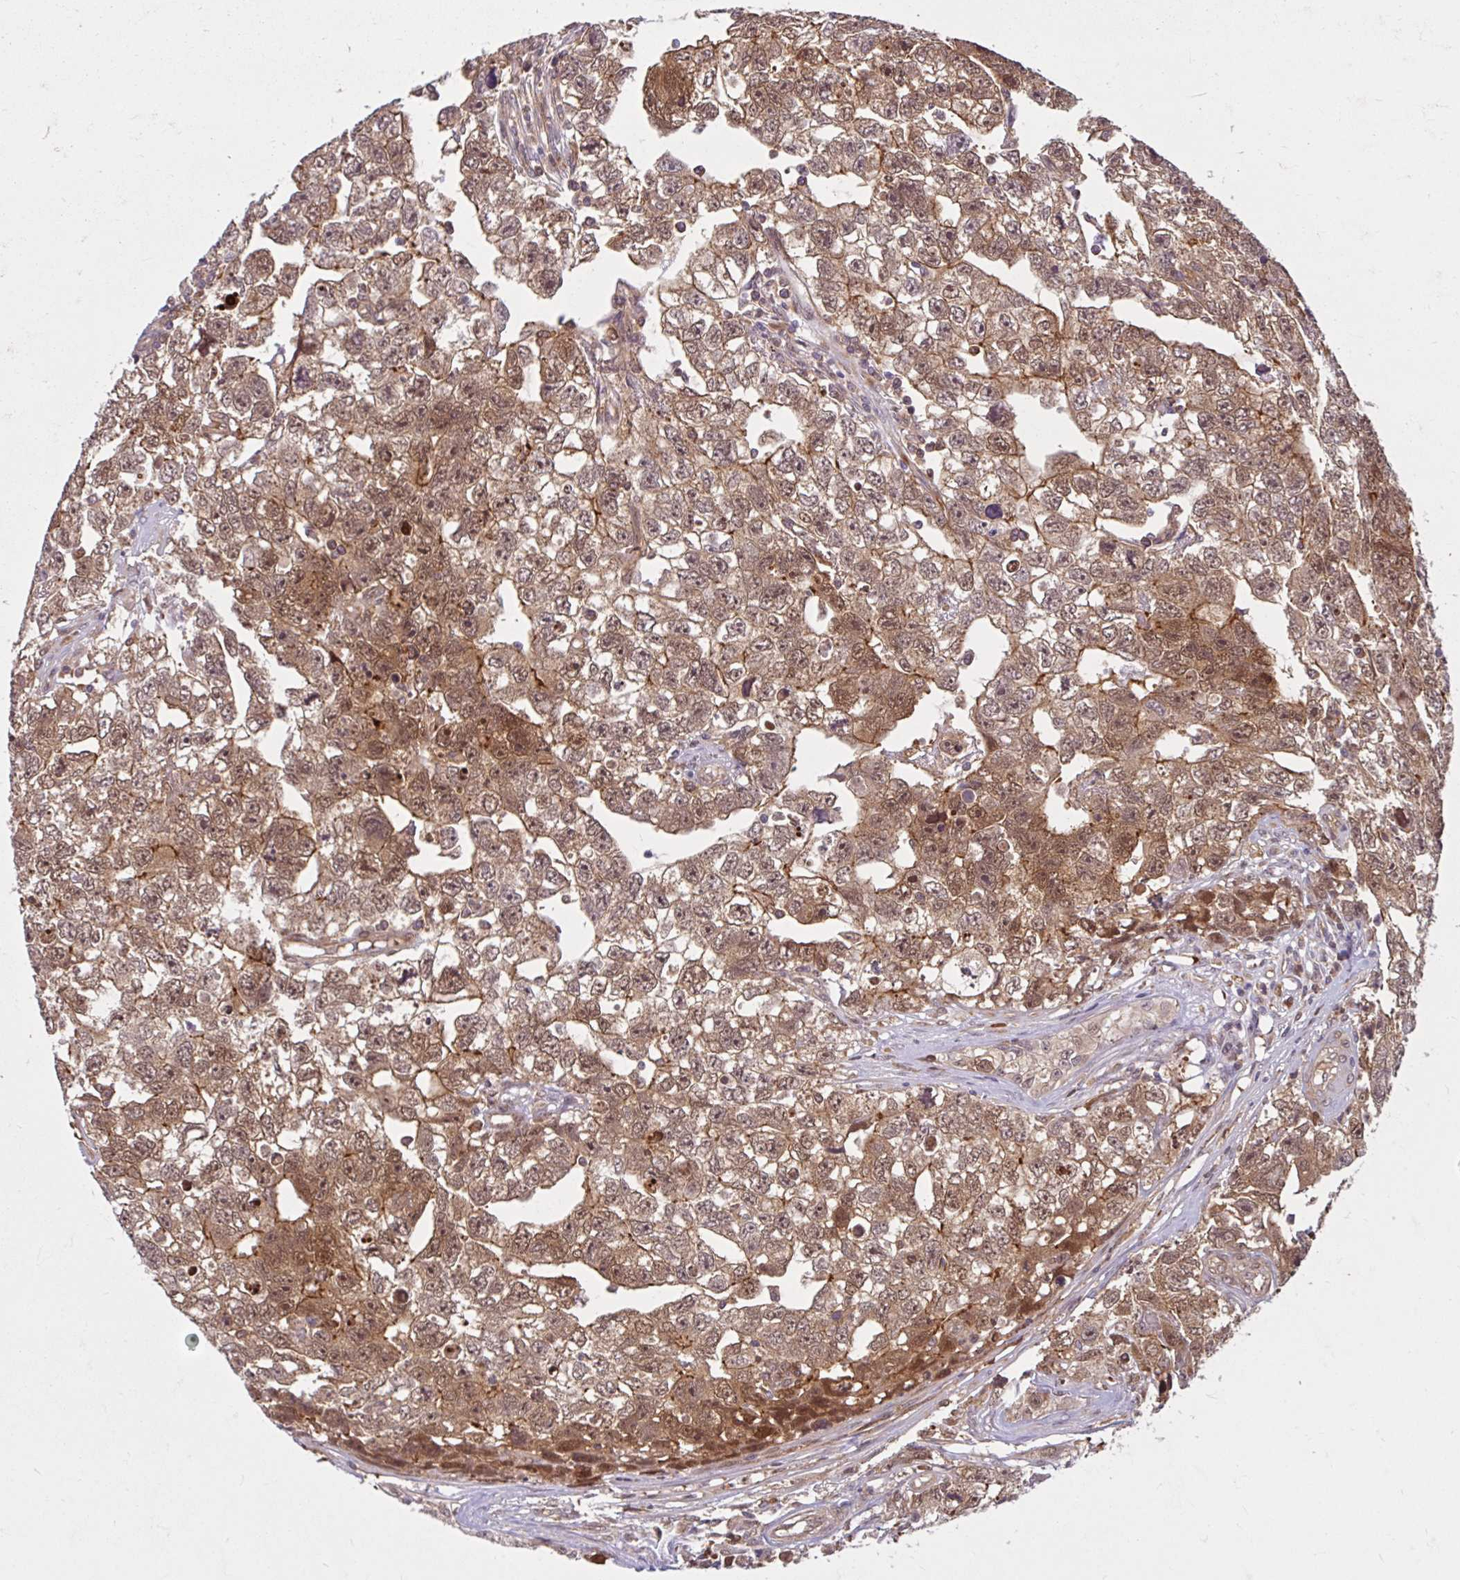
{"staining": {"intensity": "moderate", "quantity": ">75%", "location": "cytoplasmic/membranous,nuclear"}, "tissue": "testis cancer", "cell_type": "Tumor cells", "image_type": "cancer", "snomed": [{"axis": "morphology", "description": "Carcinoma, Embryonal, NOS"}, {"axis": "topography", "description": "Testis"}], "caption": "Testis embryonal carcinoma stained with immunohistochemistry (IHC) shows moderate cytoplasmic/membranous and nuclear staining in approximately >75% of tumor cells. (Brightfield microscopy of DAB IHC at high magnification).", "gene": "HMBS", "patient": {"sex": "male", "age": 22}}